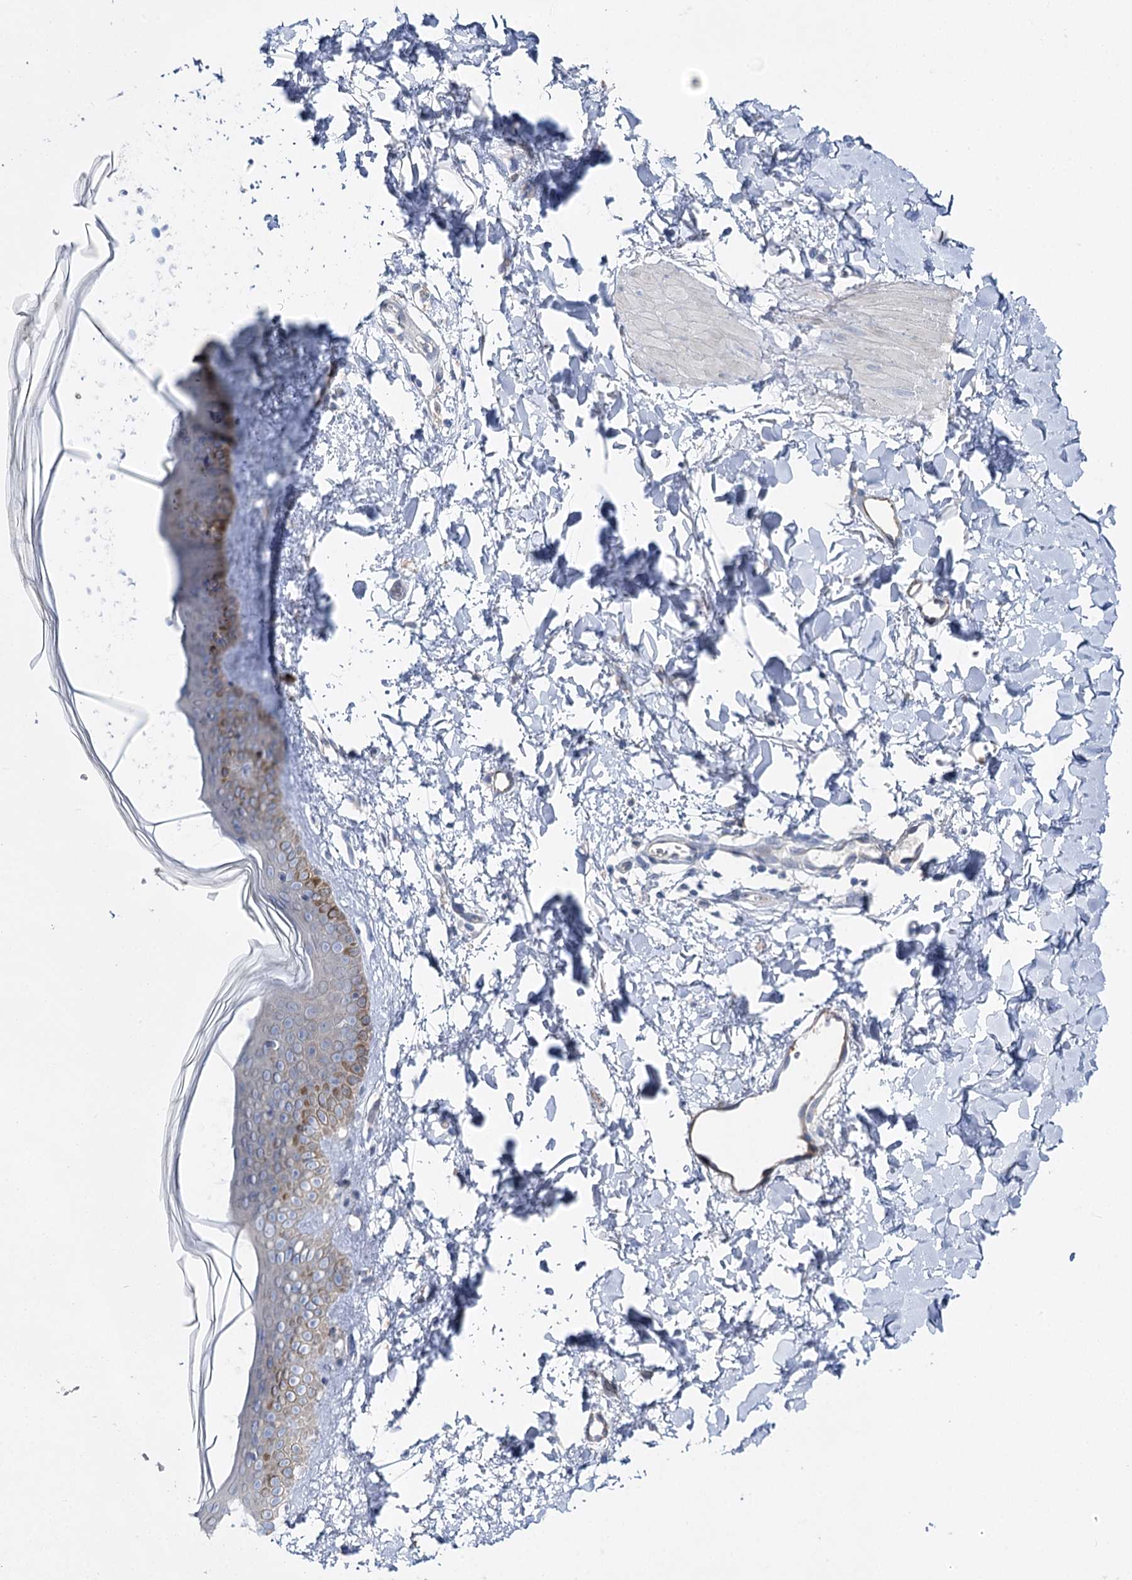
{"staining": {"intensity": "negative", "quantity": "none", "location": "none"}, "tissue": "skin", "cell_type": "Fibroblasts", "image_type": "normal", "snomed": [{"axis": "morphology", "description": "Normal tissue, NOS"}, {"axis": "topography", "description": "Skin"}], "caption": "Skin stained for a protein using IHC displays no positivity fibroblasts.", "gene": "LRRC14B", "patient": {"sex": "female", "age": 58}}